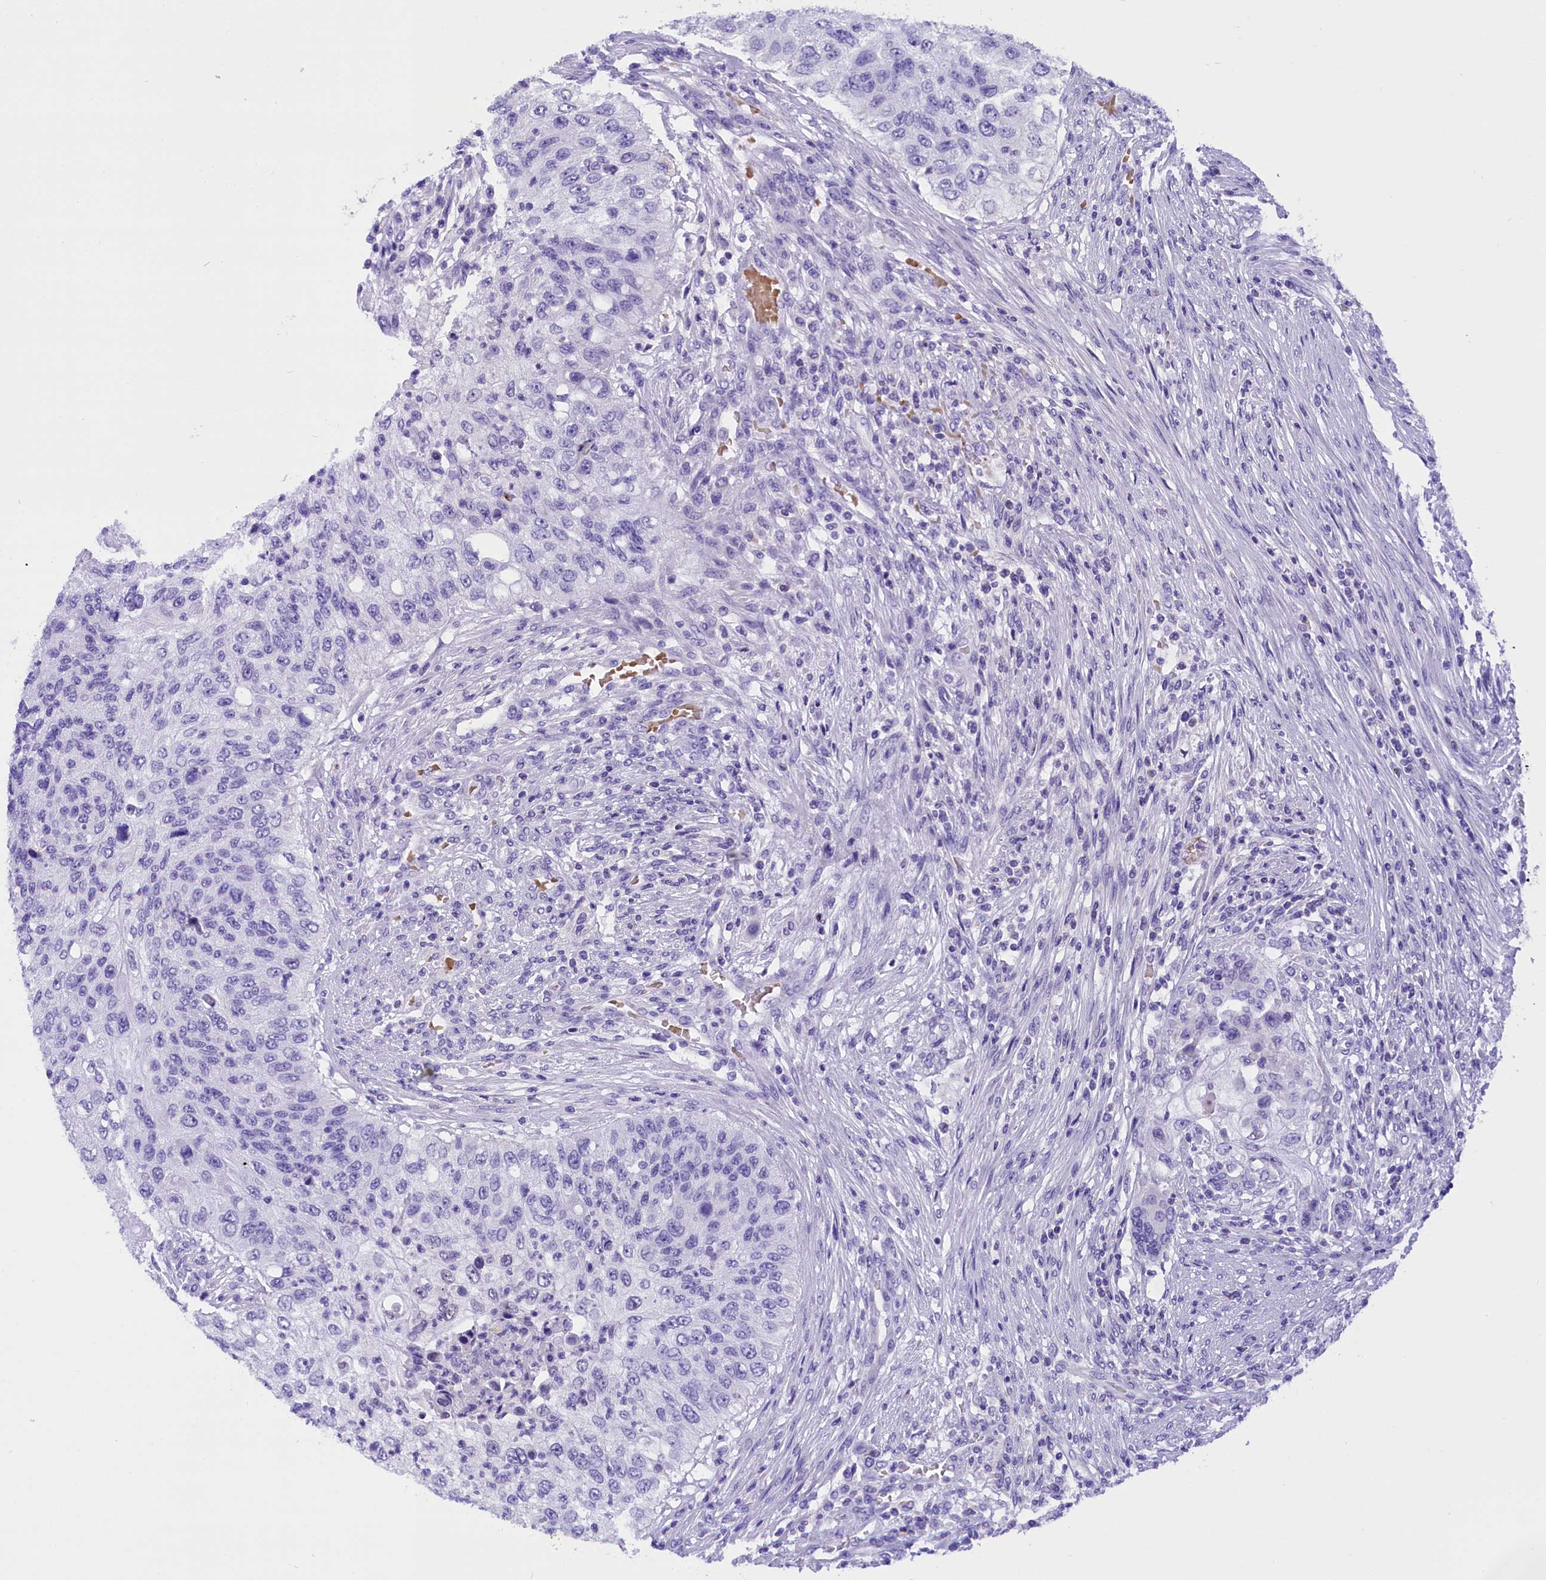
{"staining": {"intensity": "negative", "quantity": "none", "location": "none"}, "tissue": "urothelial cancer", "cell_type": "Tumor cells", "image_type": "cancer", "snomed": [{"axis": "morphology", "description": "Urothelial carcinoma, High grade"}, {"axis": "topography", "description": "Urinary bladder"}], "caption": "Immunohistochemistry (IHC) of high-grade urothelial carcinoma exhibits no positivity in tumor cells. The staining was performed using DAB to visualize the protein expression in brown, while the nuclei were stained in blue with hematoxylin (Magnification: 20x).", "gene": "ABAT", "patient": {"sex": "female", "age": 60}}